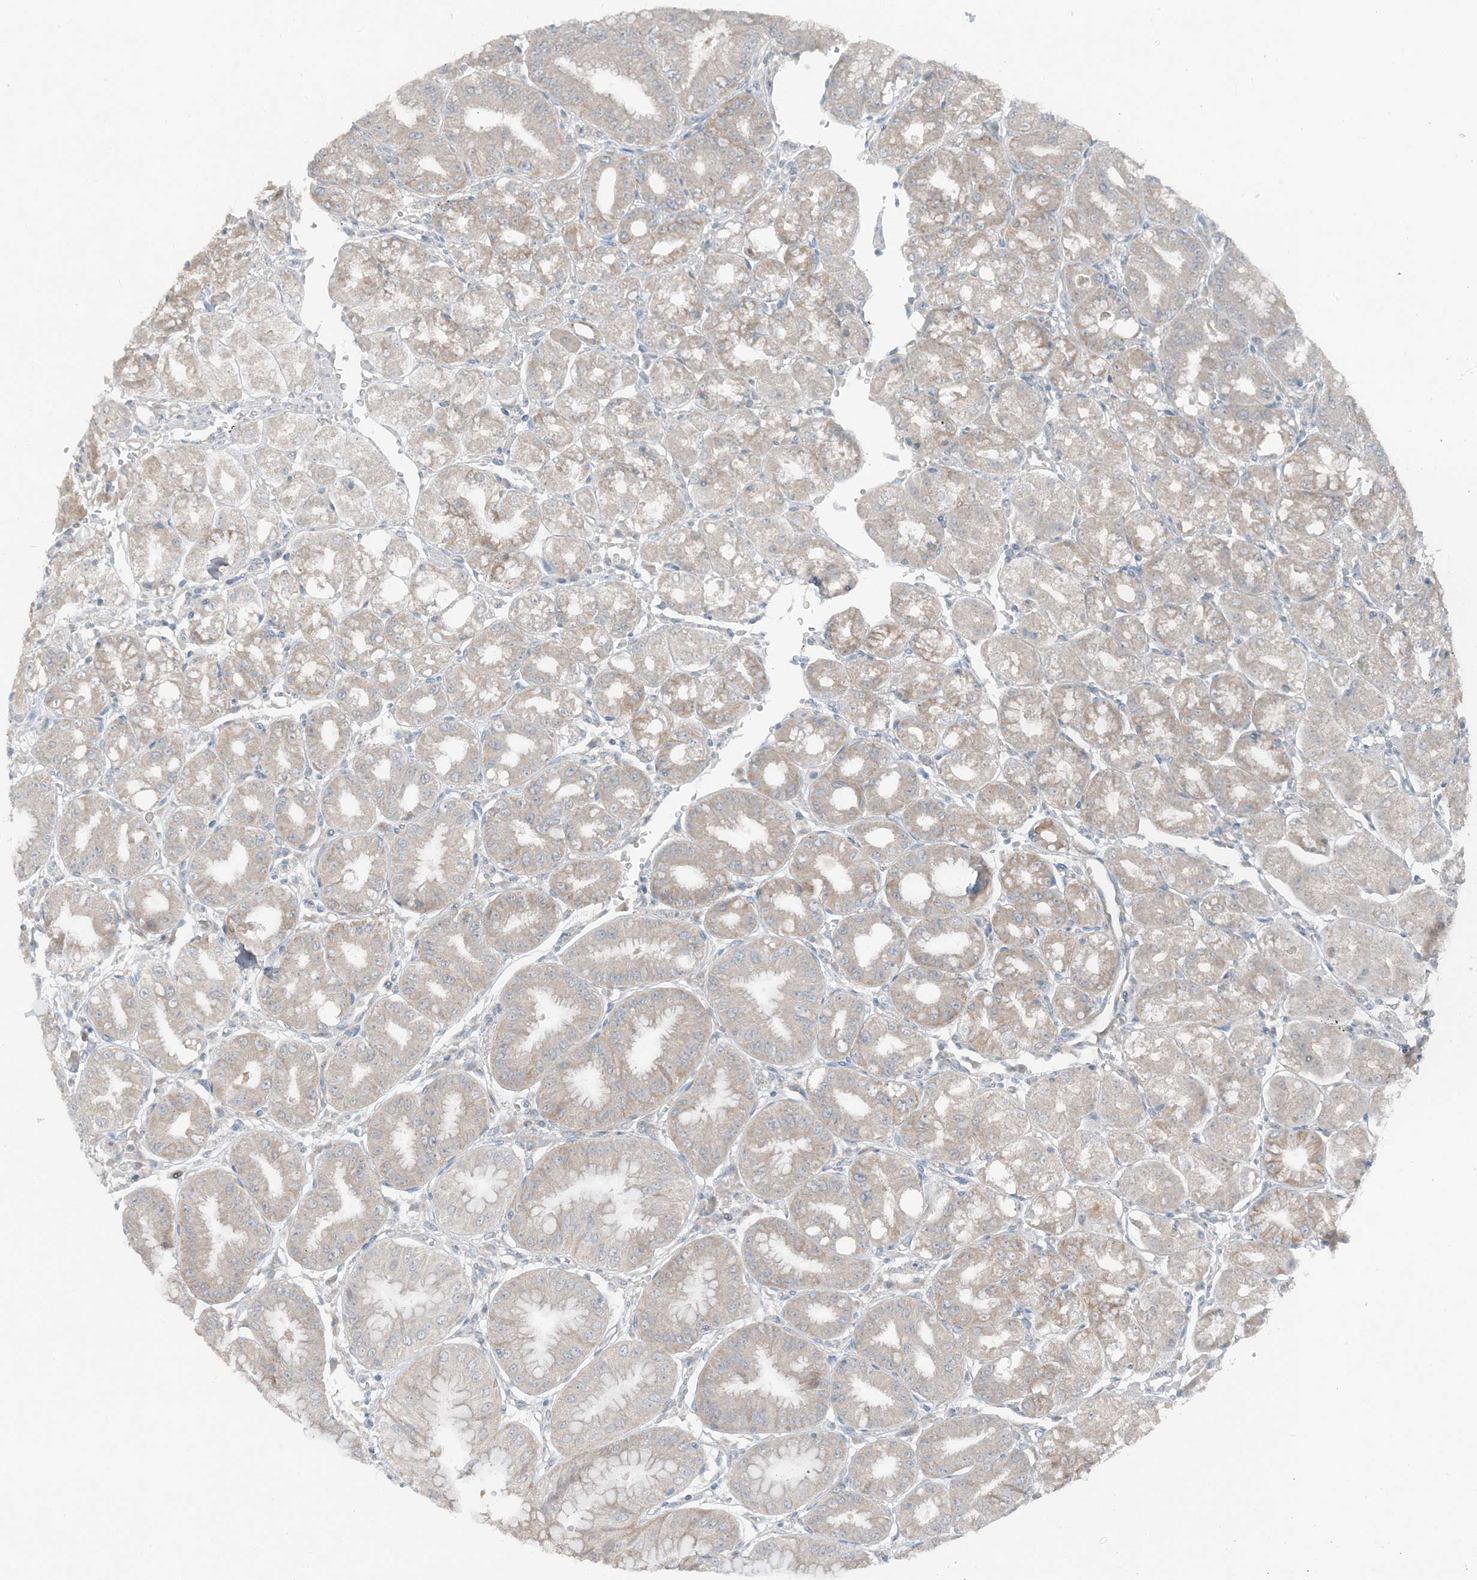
{"staining": {"intensity": "weak", "quantity": "25%-75%", "location": "cytoplasmic/membranous"}, "tissue": "stomach", "cell_type": "Glandular cells", "image_type": "normal", "snomed": [{"axis": "morphology", "description": "Normal tissue, NOS"}, {"axis": "topography", "description": "Stomach, lower"}], "caption": "Stomach stained with DAB immunohistochemistry (IHC) shows low levels of weak cytoplasmic/membranous positivity in about 25%-75% of glandular cells.", "gene": "MITD1", "patient": {"sex": "male", "age": 71}}